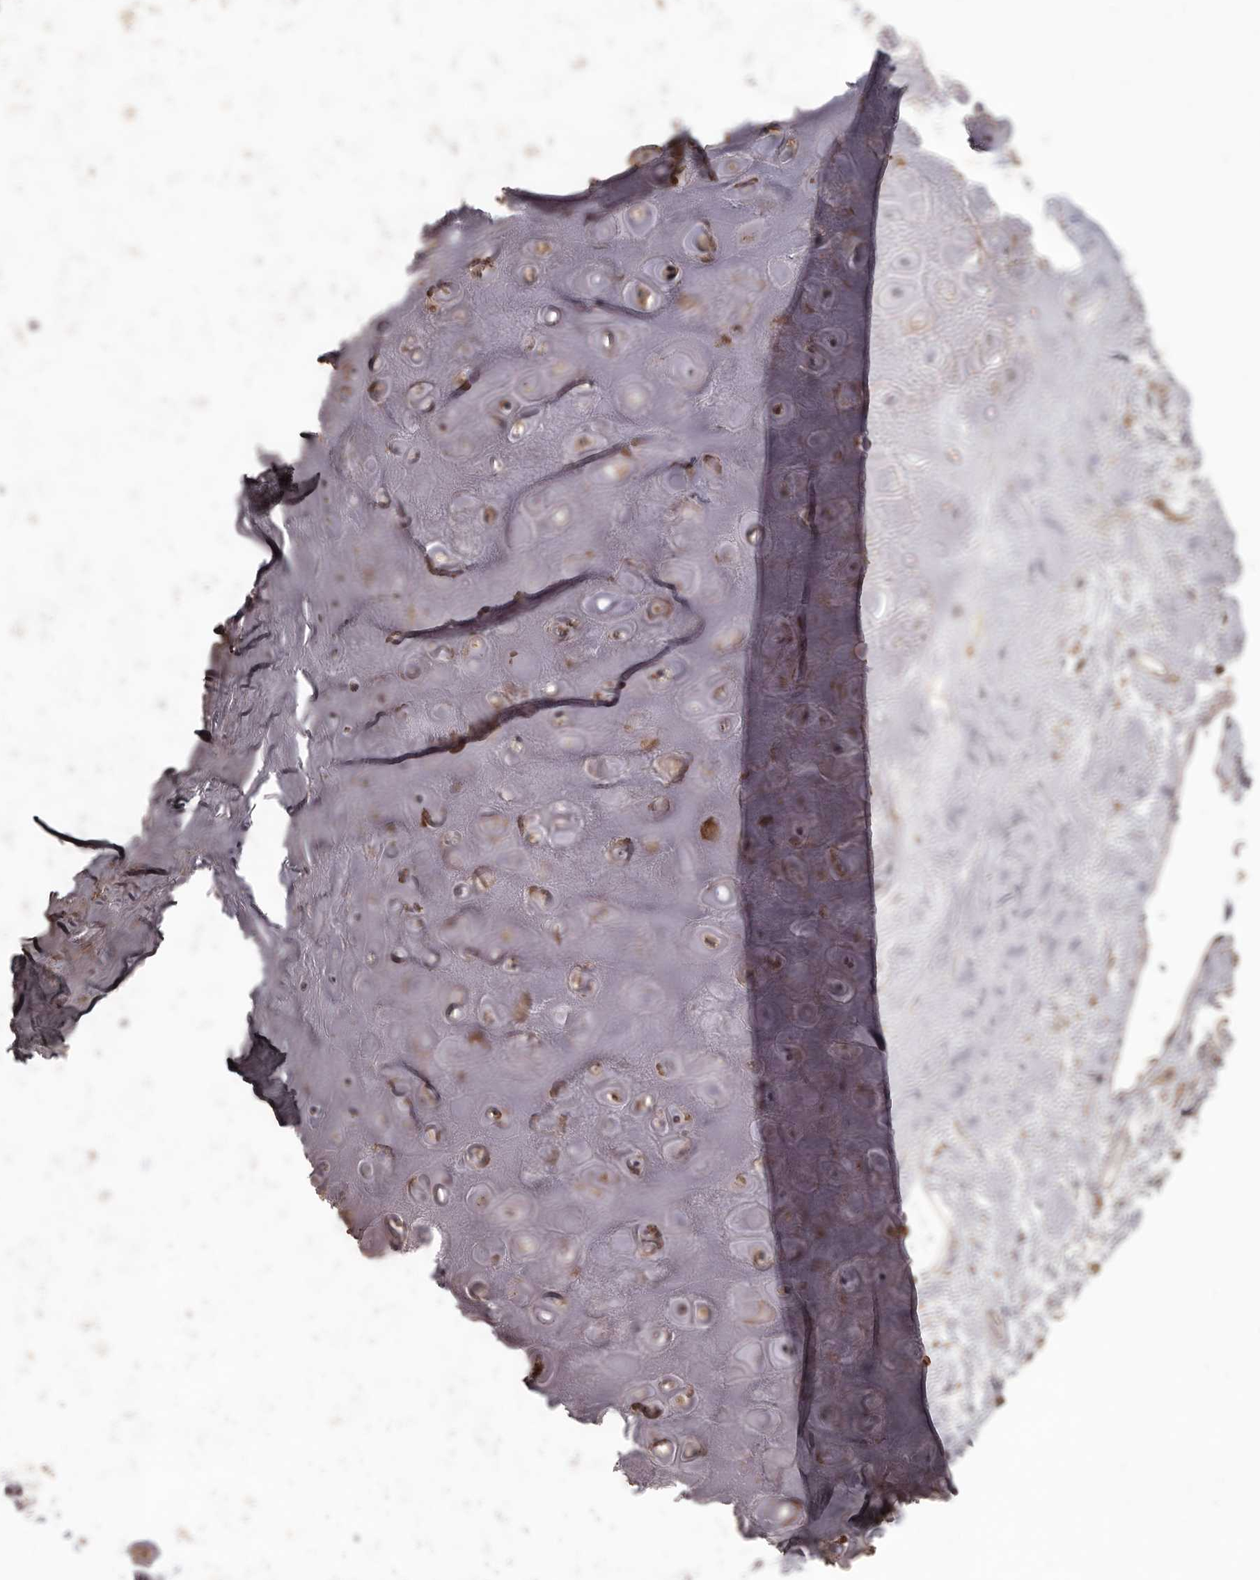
{"staining": {"intensity": "weak", "quantity": ">75%", "location": "cytoplasmic/membranous"}, "tissue": "adipose tissue", "cell_type": "Adipocytes", "image_type": "normal", "snomed": [{"axis": "morphology", "description": "Normal tissue, NOS"}, {"axis": "morphology", "description": "Basal cell carcinoma"}, {"axis": "topography", "description": "Skin"}], "caption": "Protein expression analysis of benign human adipose tissue reveals weak cytoplasmic/membranous staining in approximately >75% of adipocytes.", "gene": "PRSS27", "patient": {"sex": "female", "age": 89}}